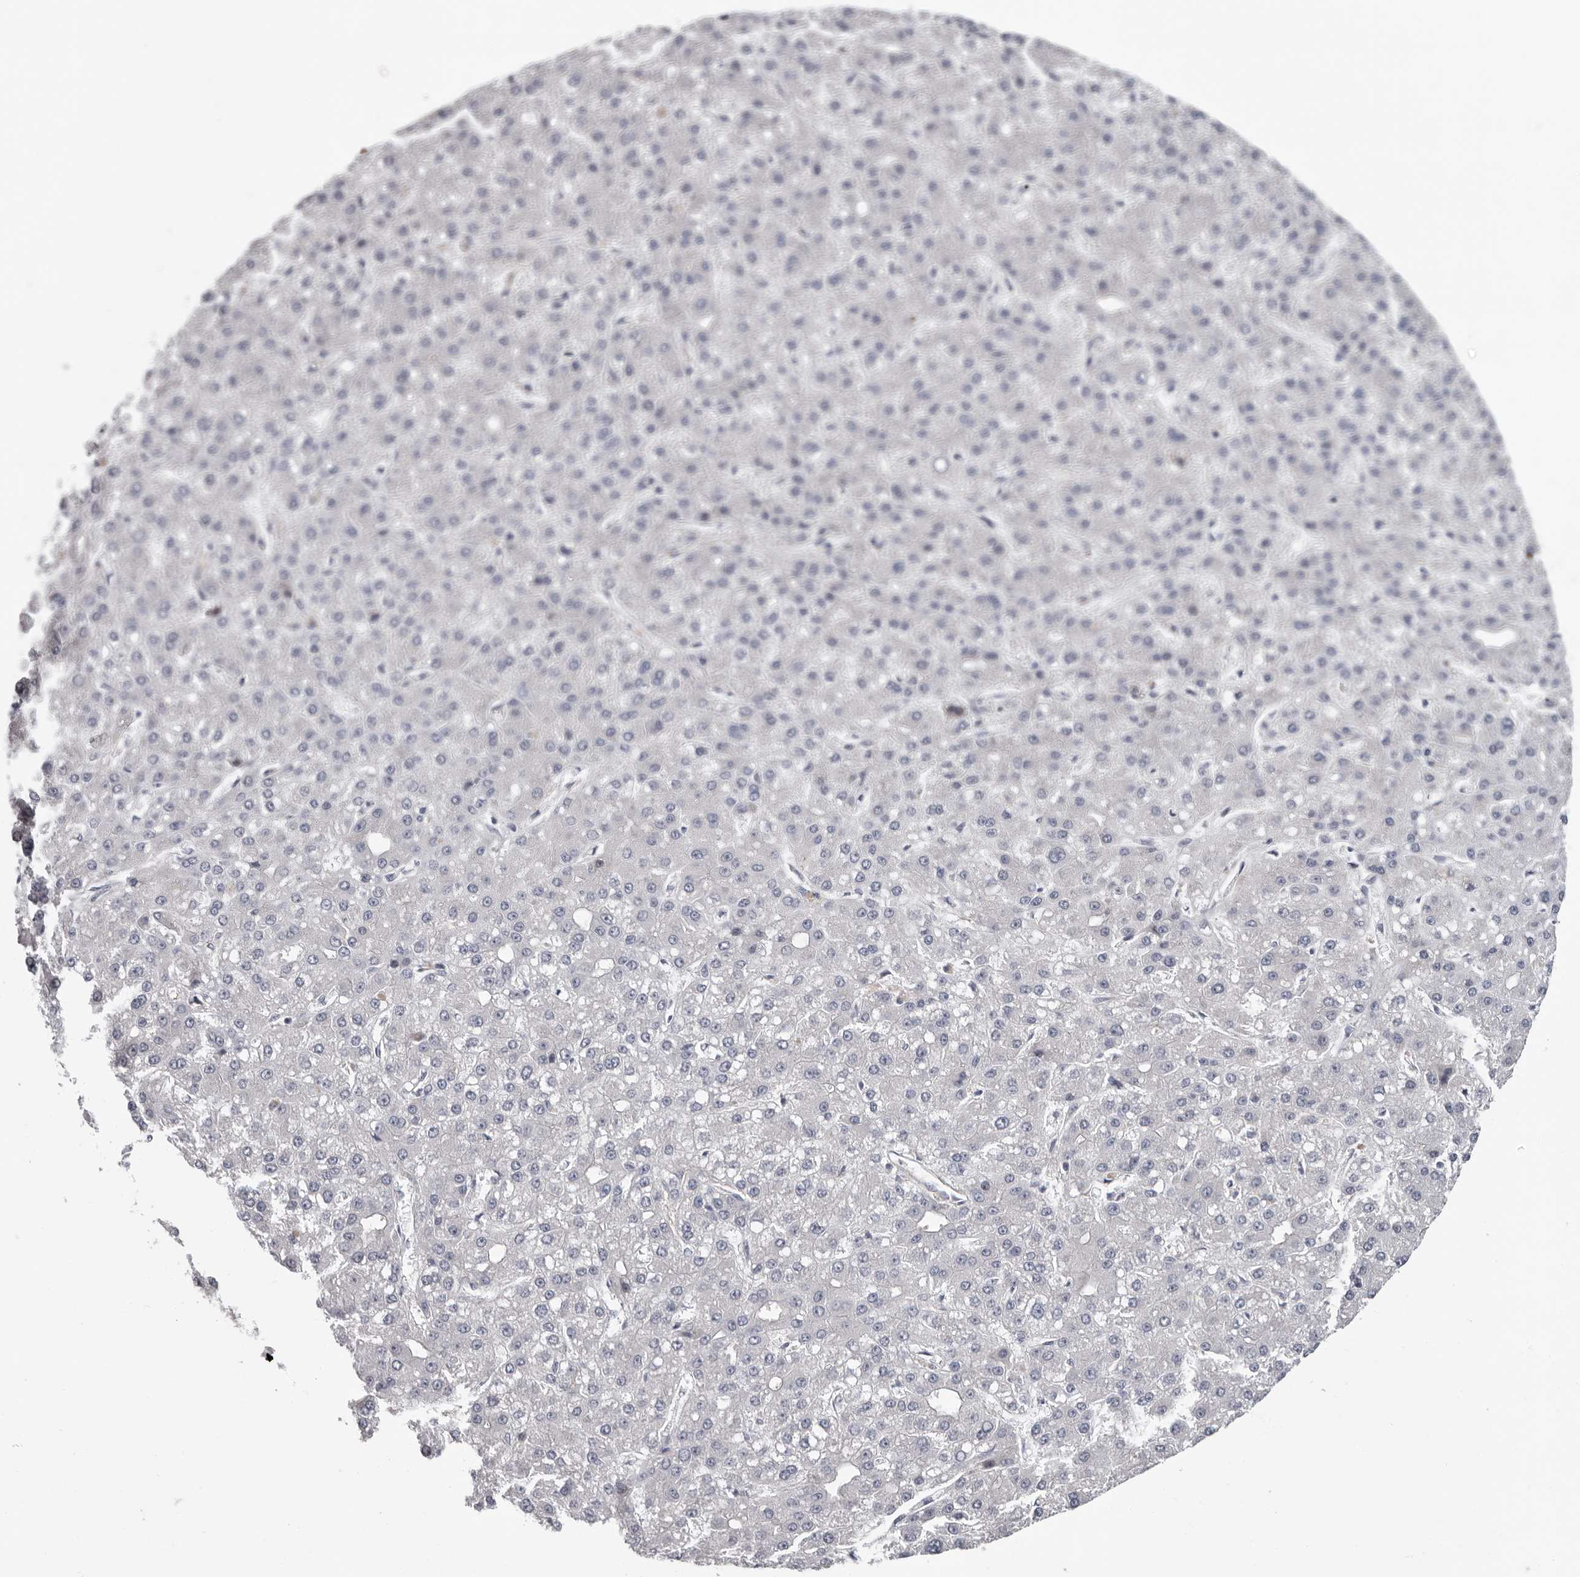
{"staining": {"intensity": "negative", "quantity": "none", "location": "none"}, "tissue": "liver cancer", "cell_type": "Tumor cells", "image_type": "cancer", "snomed": [{"axis": "morphology", "description": "Carcinoma, Hepatocellular, NOS"}, {"axis": "topography", "description": "Liver"}], "caption": "IHC photomicrograph of neoplastic tissue: human liver cancer (hepatocellular carcinoma) stained with DAB demonstrates no significant protein expression in tumor cells.", "gene": "ATXN3L", "patient": {"sex": "male", "age": 67}}